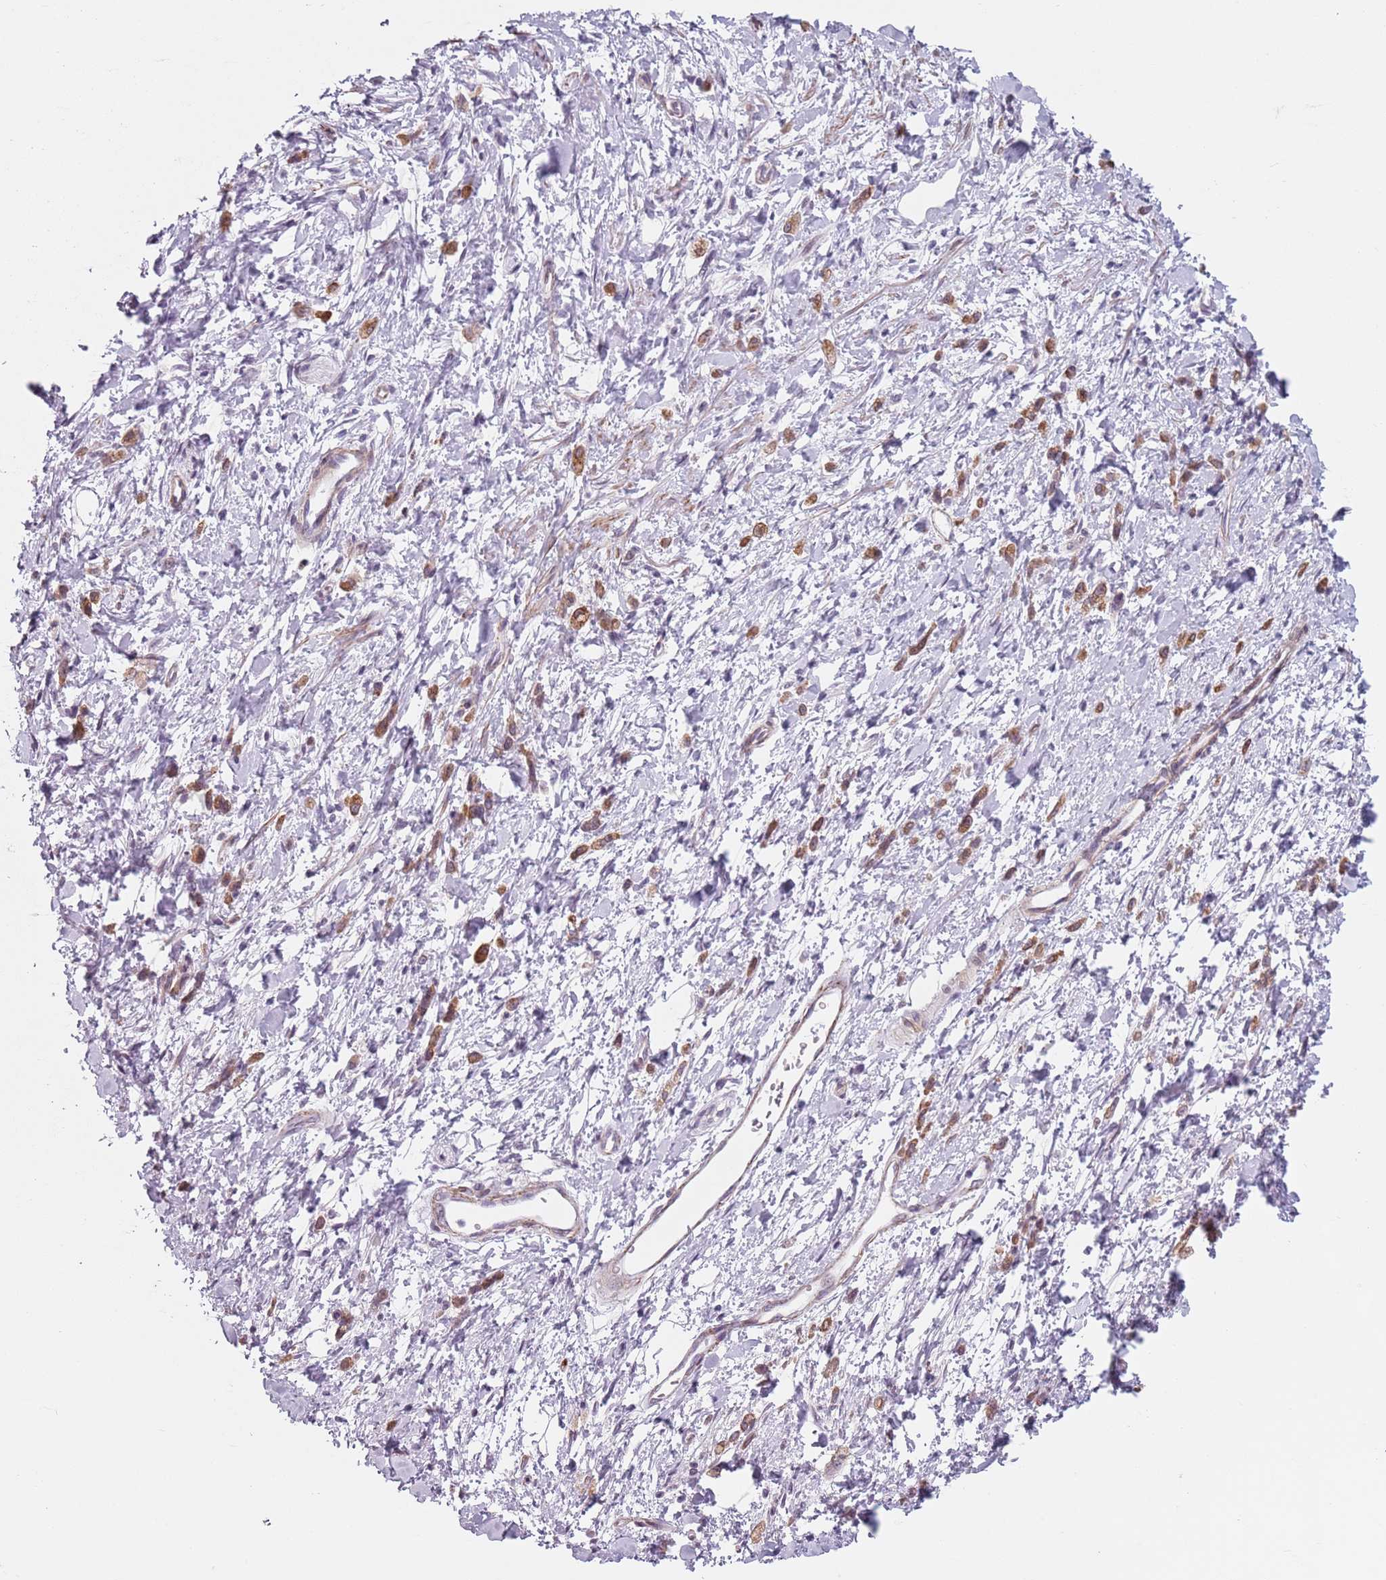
{"staining": {"intensity": "moderate", "quantity": ">75%", "location": "cytoplasmic/membranous"}, "tissue": "stomach cancer", "cell_type": "Tumor cells", "image_type": "cancer", "snomed": [{"axis": "morphology", "description": "Adenocarcinoma, NOS"}, {"axis": "topography", "description": "Stomach"}], "caption": "Brown immunohistochemical staining in adenocarcinoma (stomach) reveals moderate cytoplasmic/membranous staining in approximately >75% of tumor cells. Immunohistochemistry stains the protein in brown and the nuclei are stained blue.", "gene": "TMC4", "patient": {"sex": "female", "age": 60}}